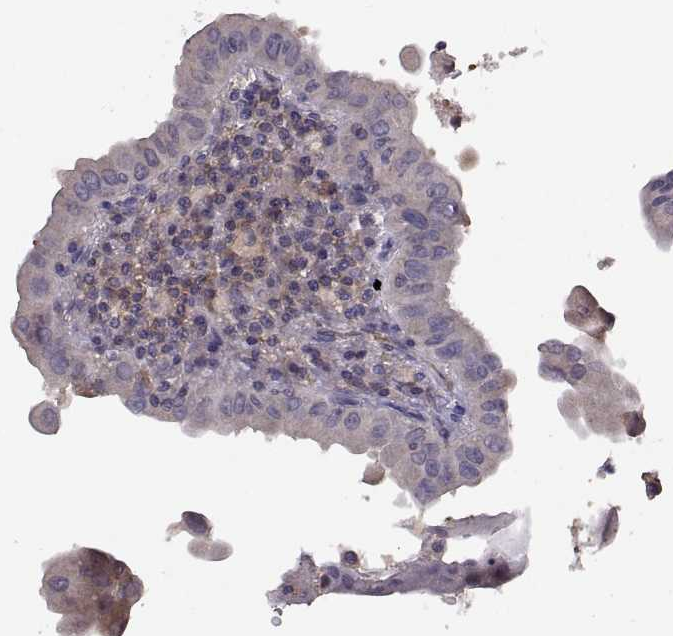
{"staining": {"intensity": "negative", "quantity": "none", "location": "none"}, "tissue": "thyroid cancer", "cell_type": "Tumor cells", "image_type": "cancer", "snomed": [{"axis": "morphology", "description": "Papillary adenocarcinoma, NOS"}, {"axis": "topography", "description": "Thyroid gland"}], "caption": "DAB immunohistochemical staining of papillary adenocarcinoma (thyroid) exhibits no significant staining in tumor cells.", "gene": "NMNAT2", "patient": {"sex": "female", "age": 37}}